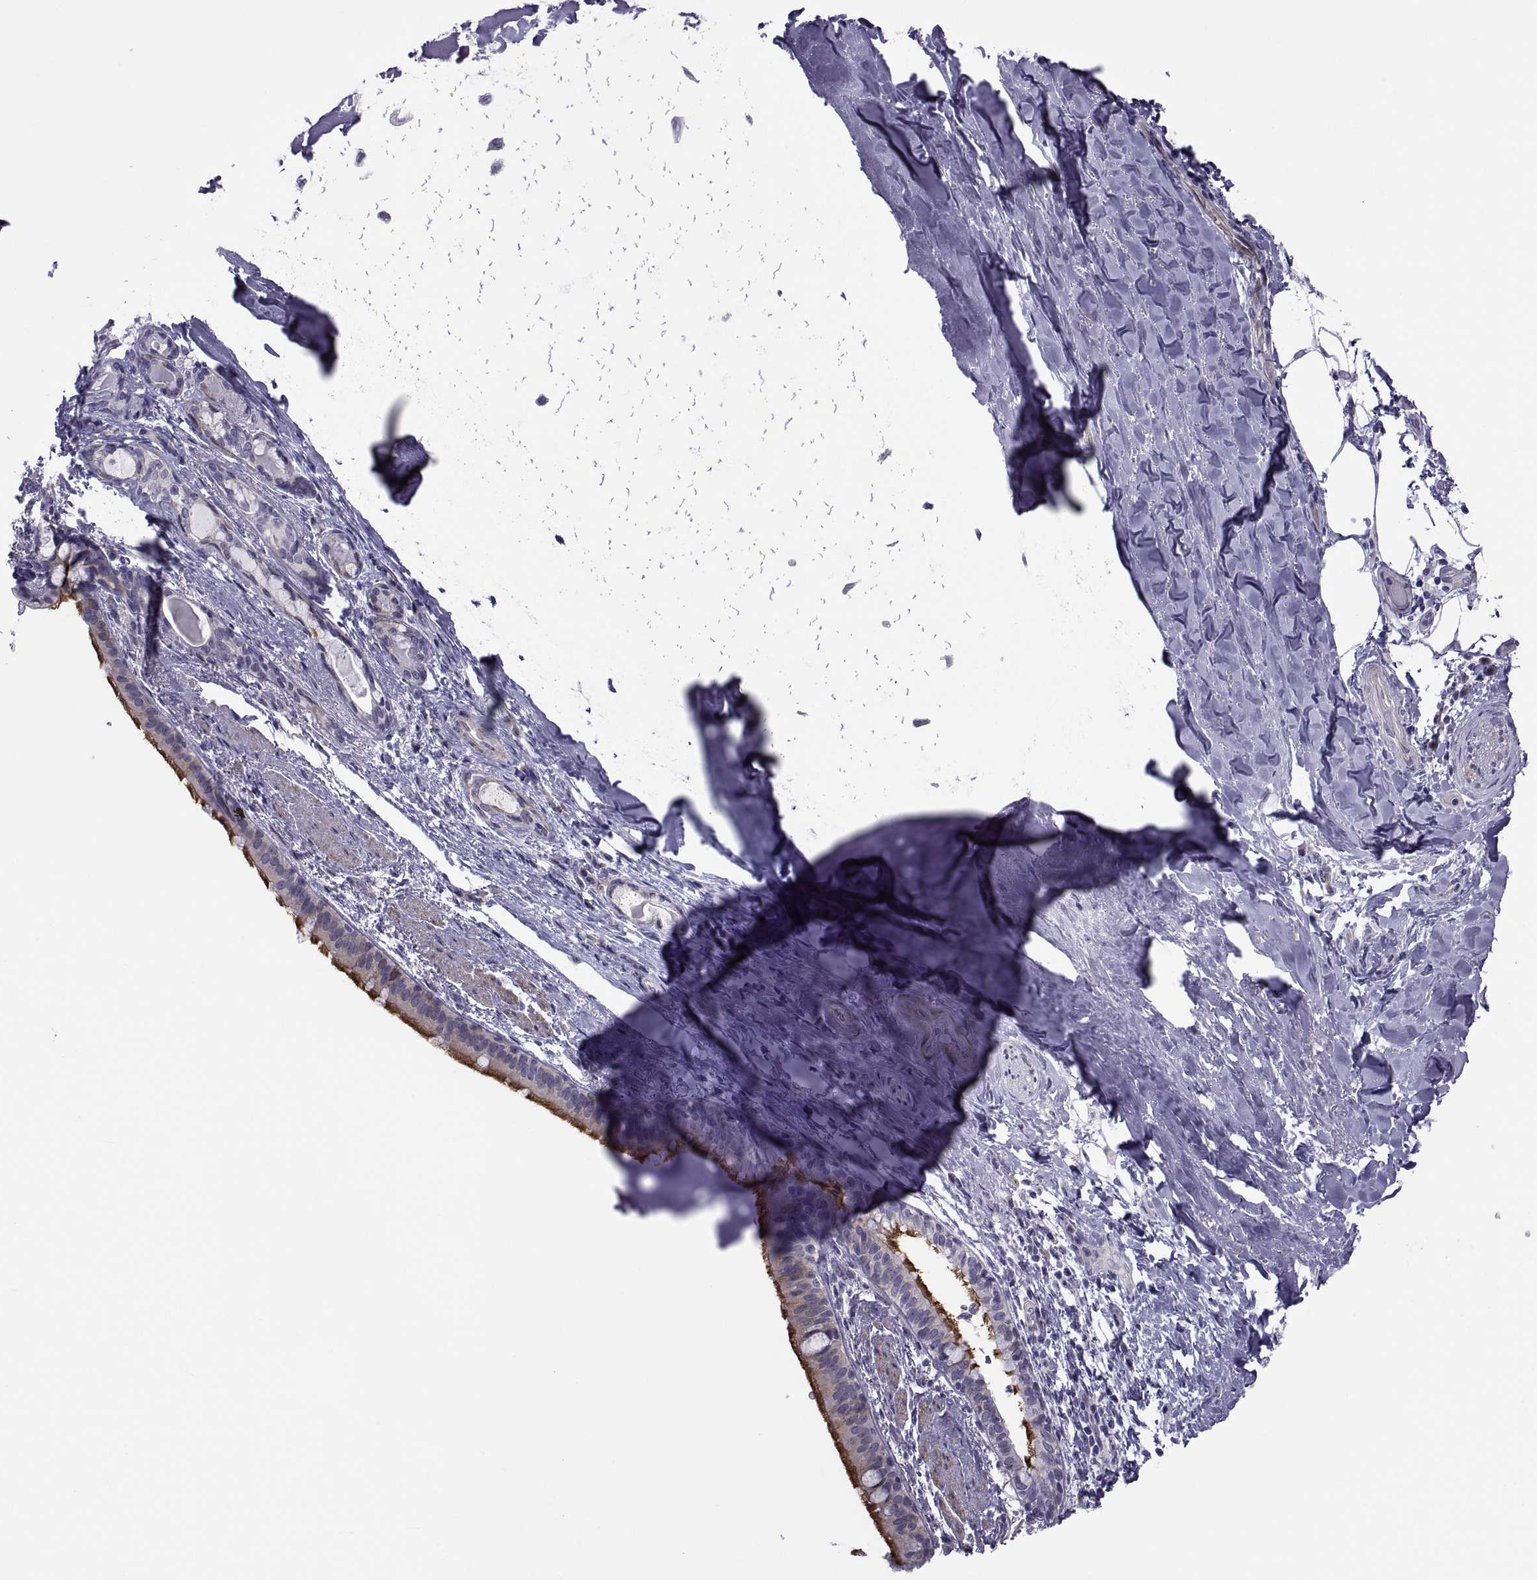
{"staining": {"intensity": "strong", "quantity": "25%-75%", "location": "cytoplasmic/membranous"}, "tissue": "bronchus", "cell_type": "Respiratory epithelial cells", "image_type": "normal", "snomed": [{"axis": "morphology", "description": "Normal tissue, NOS"}, {"axis": "morphology", "description": "Squamous cell carcinoma, NOS"}, {"axis": "topography", "description": "Bronchus"}, {"axis": "topography", "description": "Lung"}], "caption": "Strong cytoplasmic/membranous staining is identified in about 25%-75% of respiratory epithelial cells in unremarkable bronchus. (DAB IHC with brightfield microscopy, high magnification).", "gene": "TMEM158", "patient": {"sex": "male", "age": 69}}